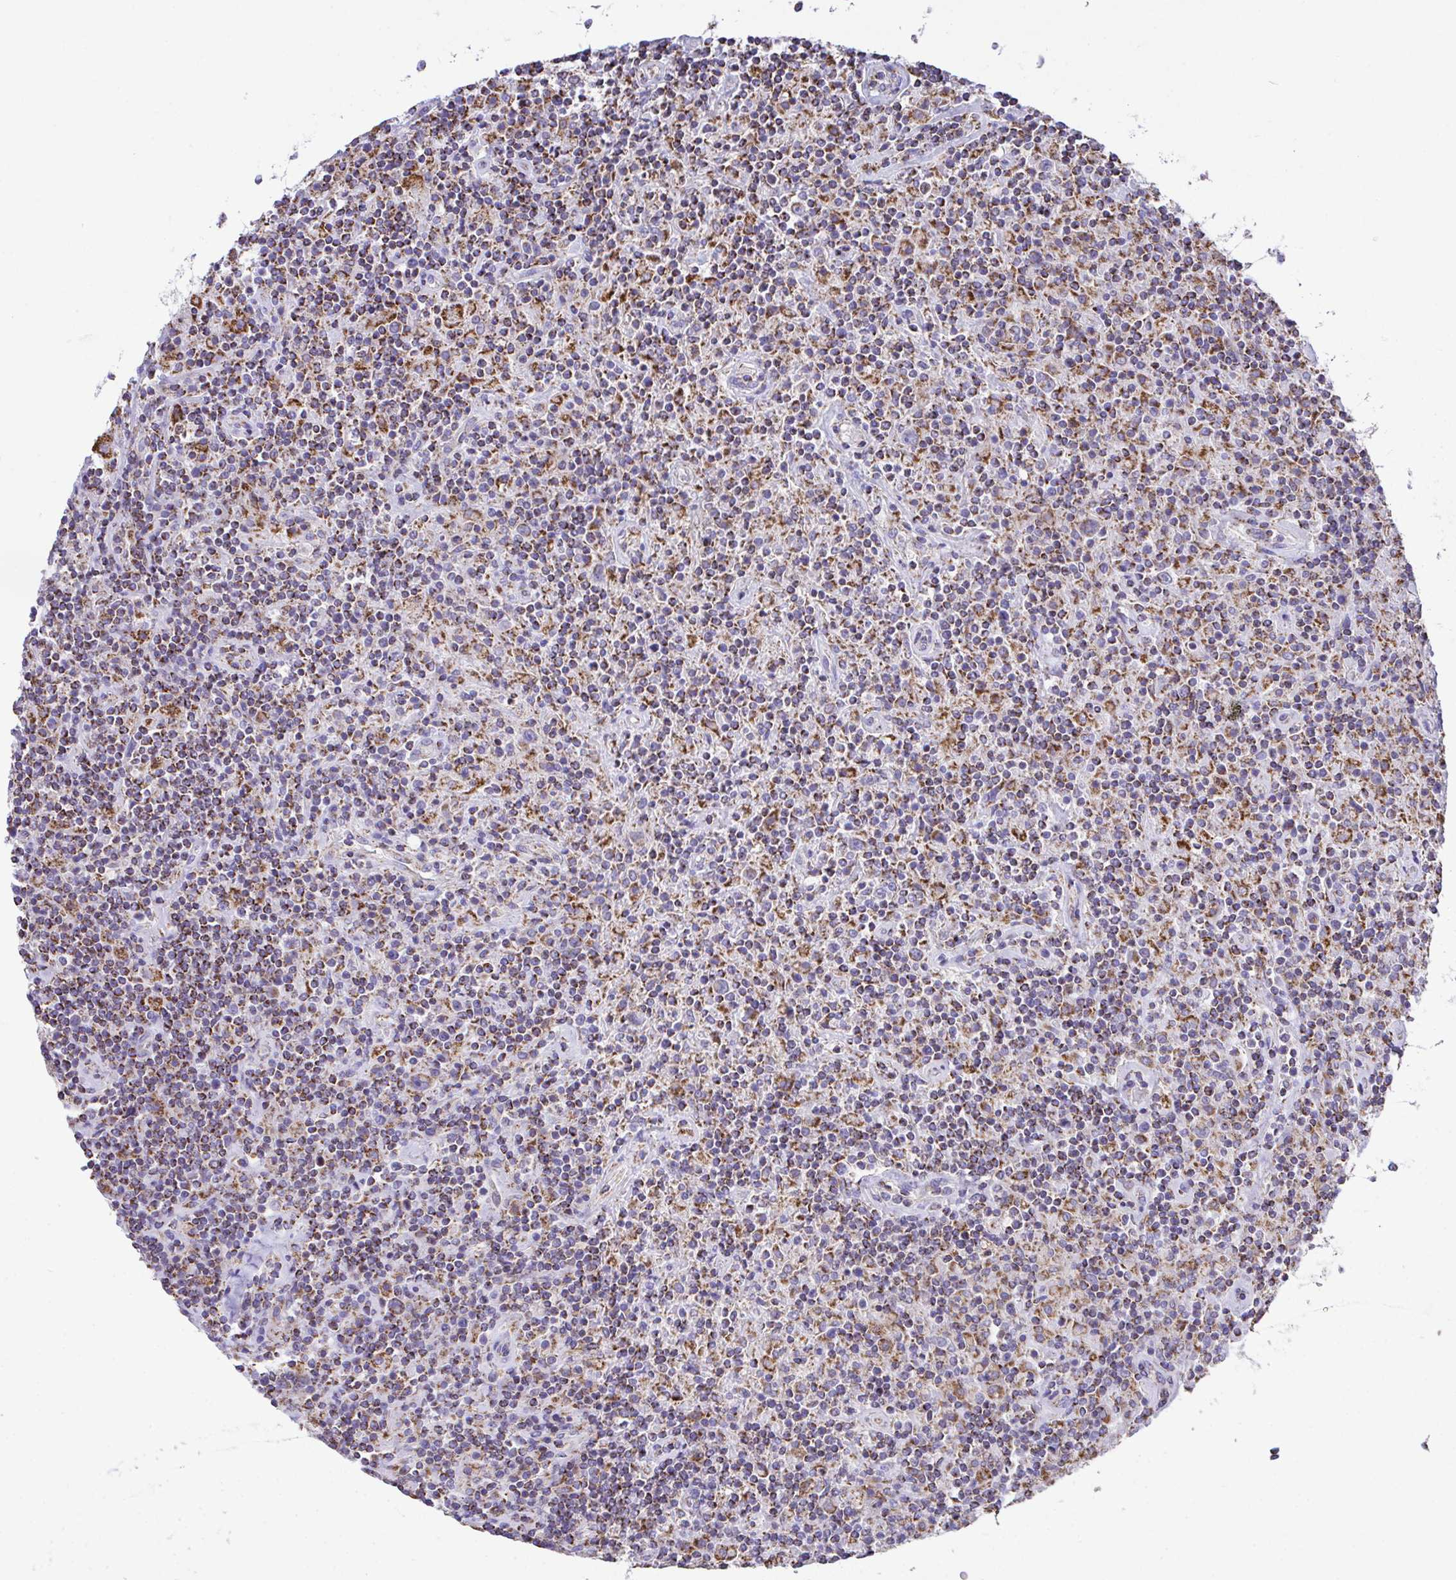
{"staining": {"intensity": "moderate", "quantity": "25%-75%", "location": "cytoplasmic/membranous"}, "tissue": "lymphoma", "cell_type": "Tumor cells", "image_type": "cancer", "snomed": [{"axis": "morphology", "description": "Hodgkin's disease, NOS"}, {"axis": "topography", "description": "Lymph node"}], "caption": "Brown immunohistochemical staining in human lymphoma reveals moderate cytoplasmic/membranous positivity in about 25%-75% of tumor cells. The staining was performed using DAB, with brown indicating positive protein expression. Nuclei are stained blue with hematoxylin.", "gene": "PCMTD2", "patient": {"sex": "male", "age": 70}}